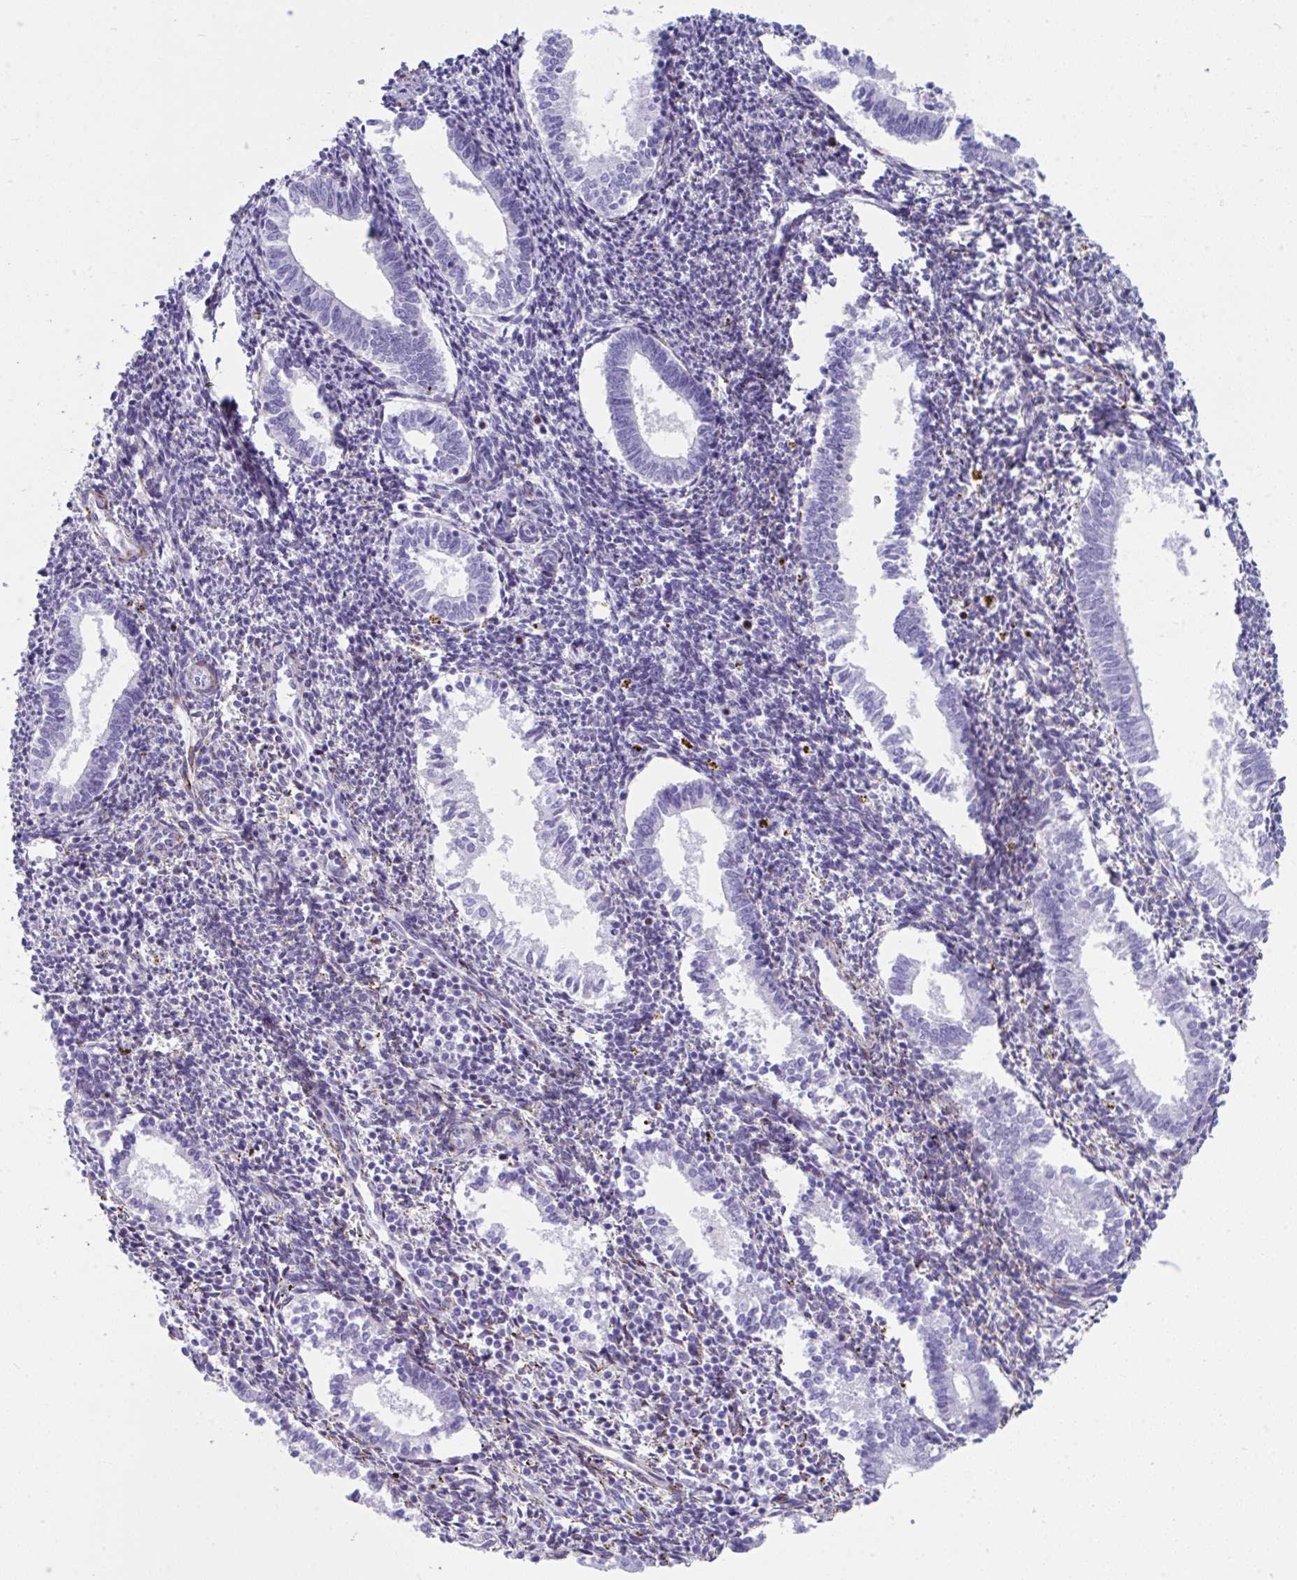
{"staining": {"intensity": "negative", "quantity": "none", "location": "none"}, "tissue": "endometrium", "cell_type": "Cells in endometrial stroma", "image_type": "normal", "snomed": [{"axis": "morphology", "description": "Normal tissue, NOS"}, {"axis": "topography", "description": "Endometrium"}], "caption": "A high-resolution image shows immunohistochemistry (IHC) staining of benign endometrium, which displays no significant positivity in cells in endometrial stroma. (DAB (3,3'-diaminobenzidine) IHC visualized using brightfield microscopy, high magnification).", "gene": "GRXCR2", "patient": {"sex": "female", "age": 41}}